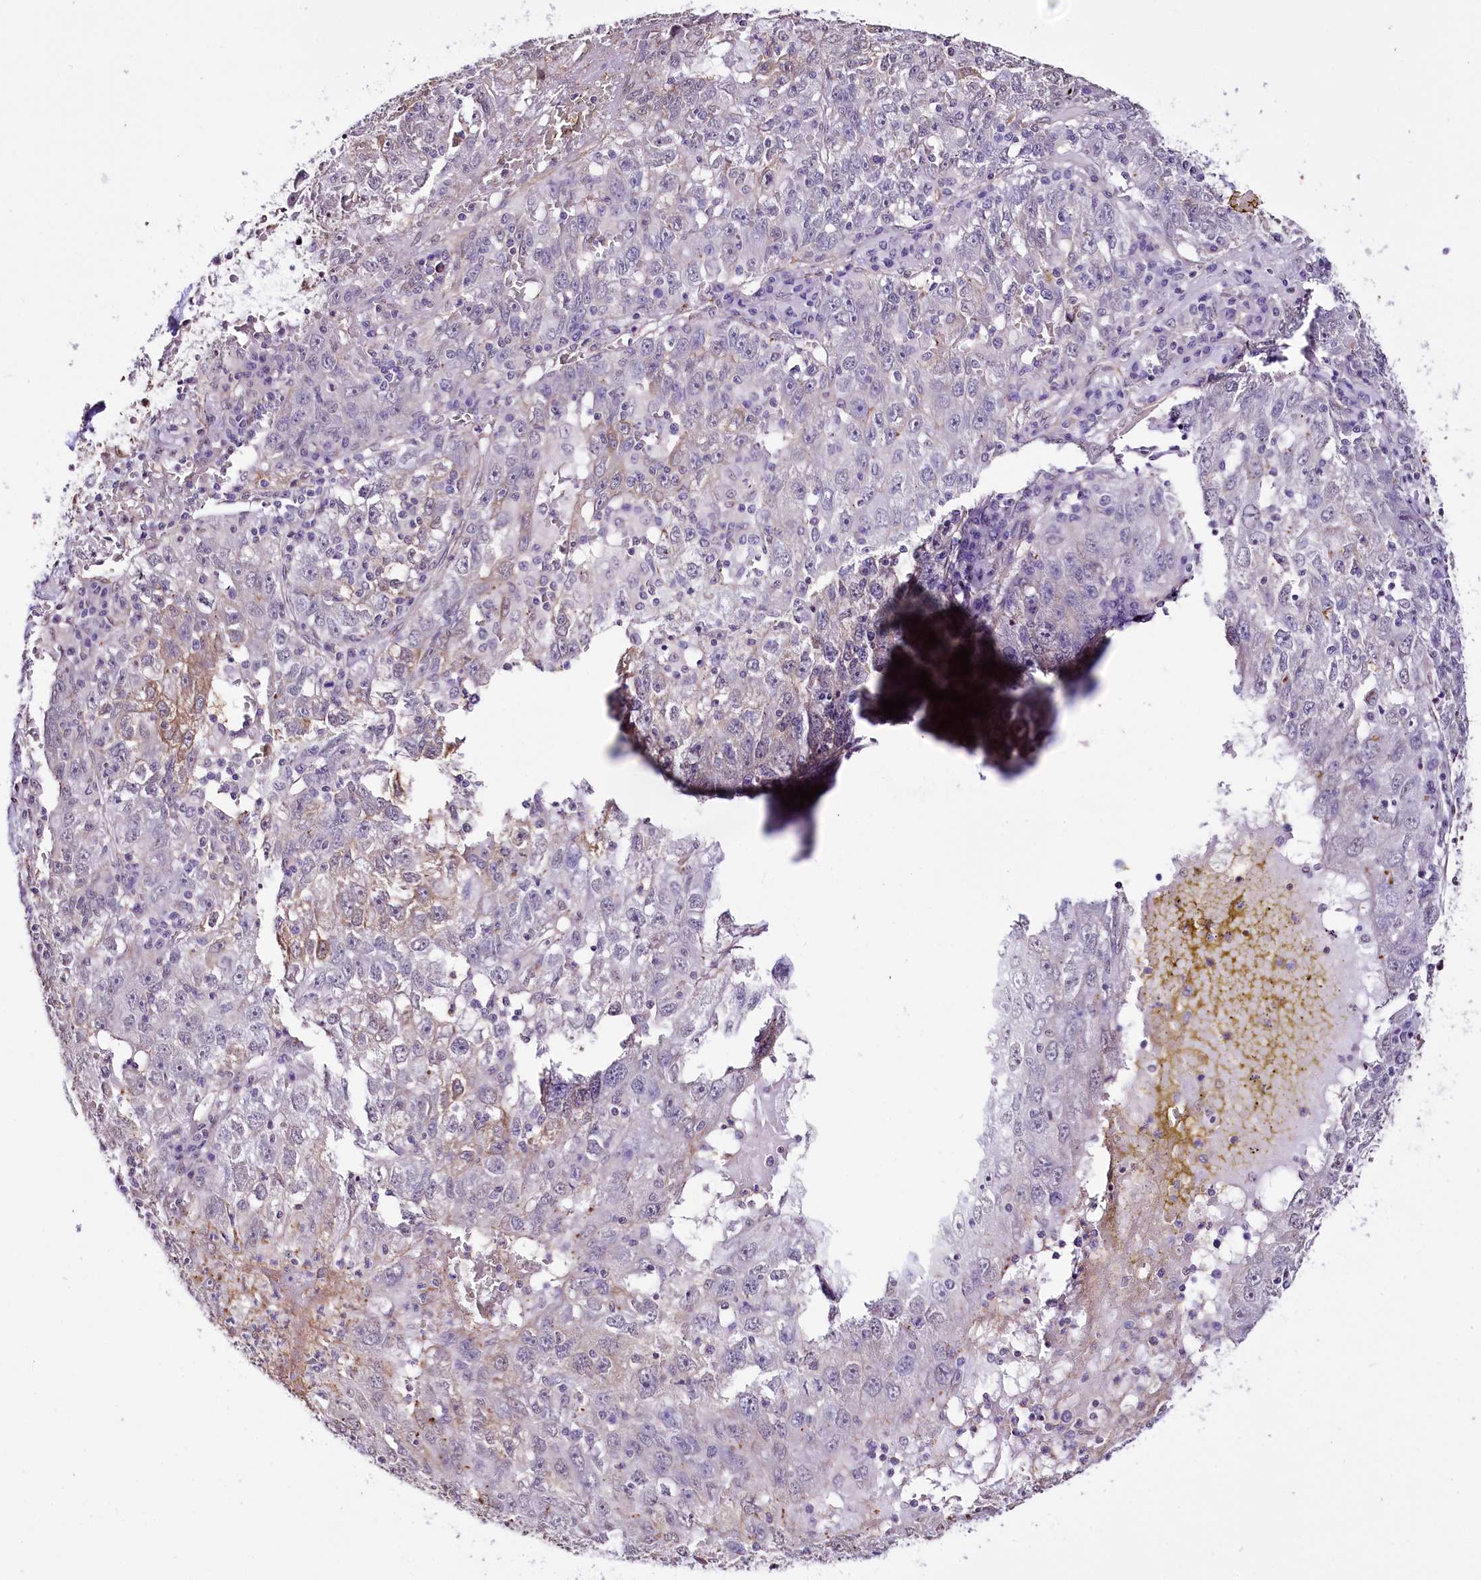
{"staining": {"intensity": "negative", "quantity": "none", "location": "none"}, "tissue": "liver cancer", "cell_type": "Tumor cells", "image_type": "cancer", "snomed": [{"axis": "morphology", "description": "Carcinoma, Hepatocellular, NOS"}, {"axis": "topography", "description": "Liver"}], "caption": "Tumor cells are negative for protein expression in human hepatocellular carcinoma (liver).", "gene": "ST7", "patient": {"sex": "male", "age": 49}}